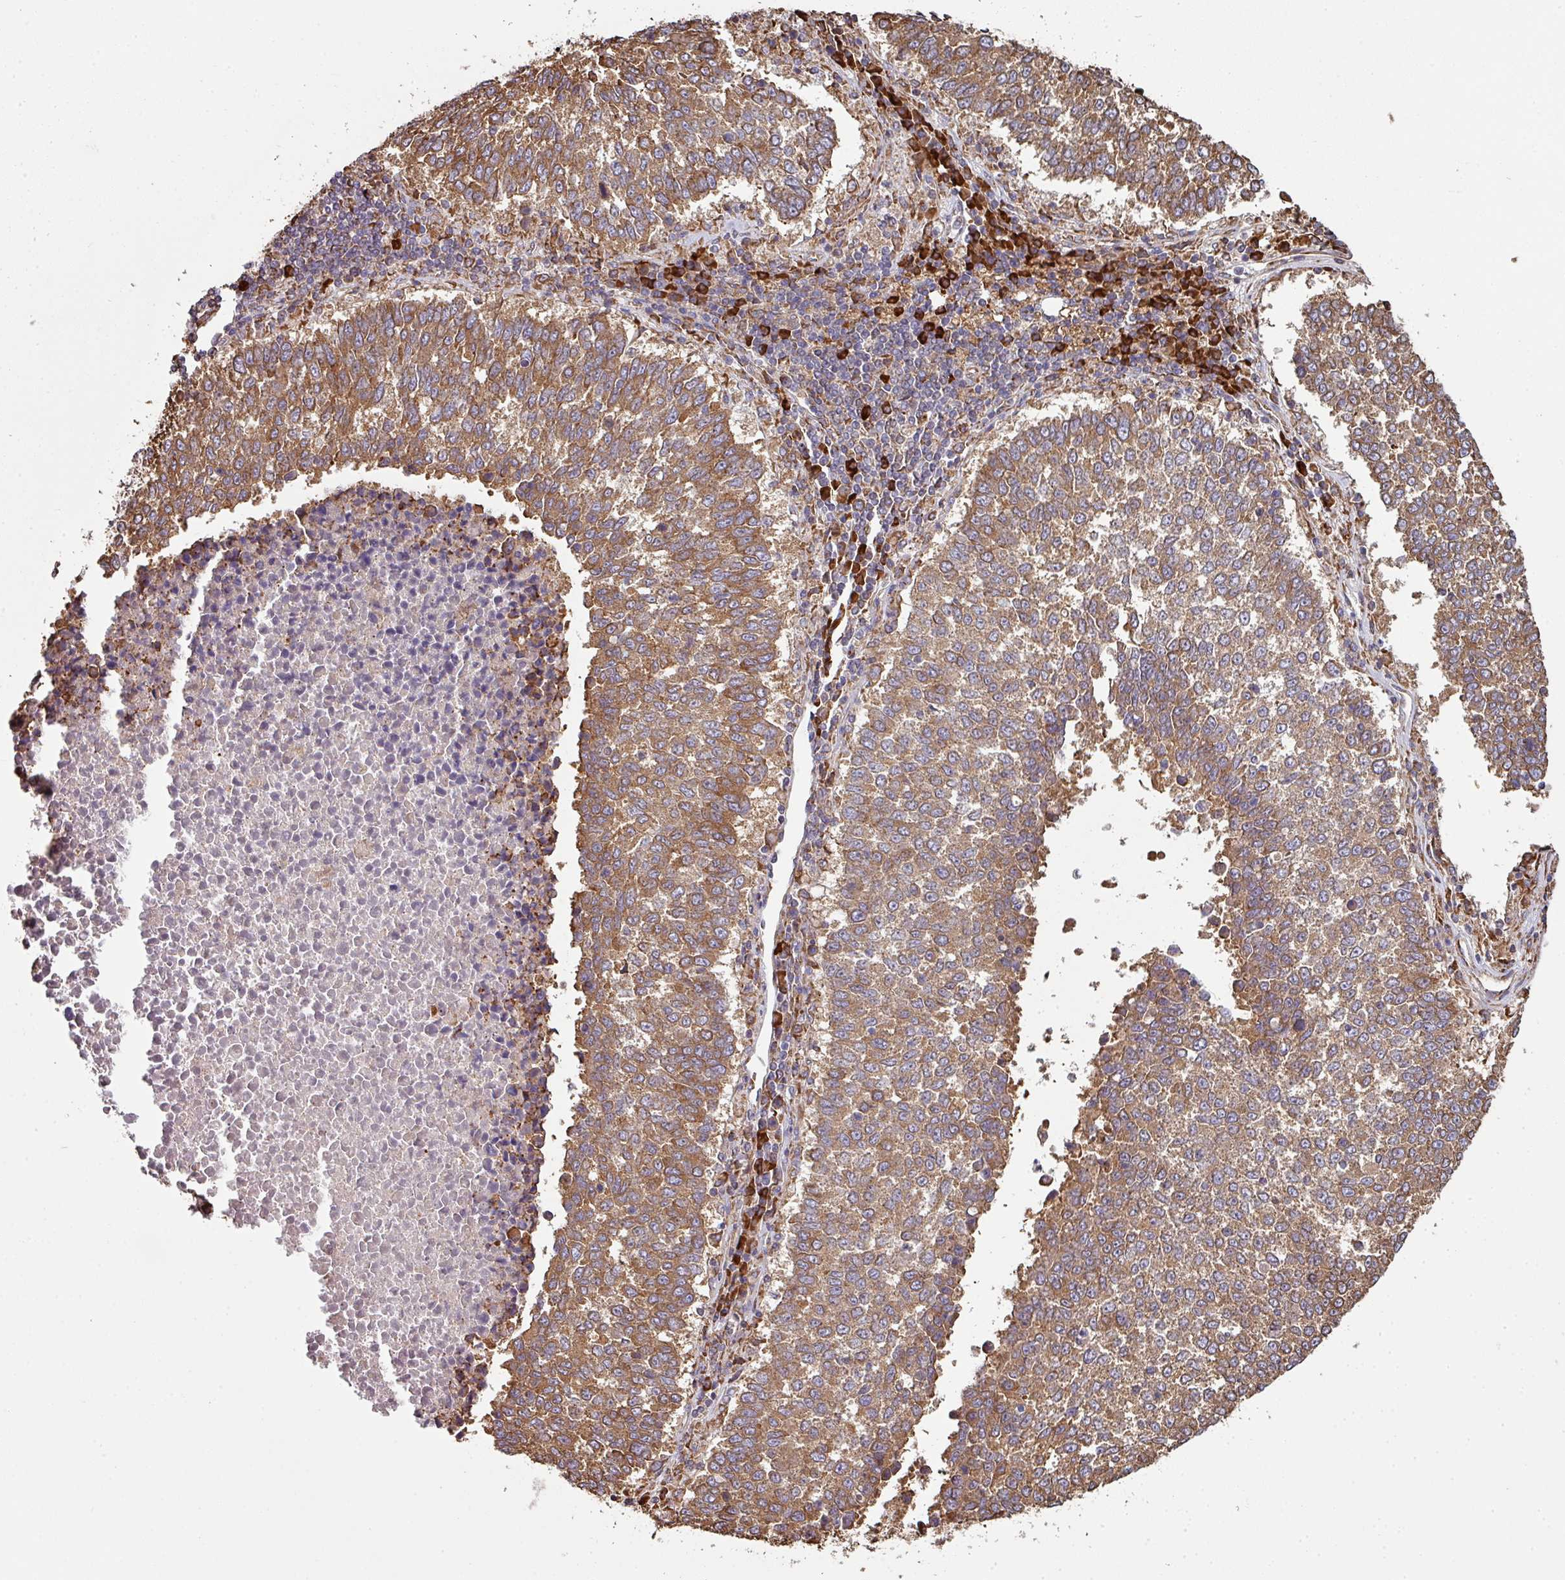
{"staining": {"intensity": "moderate", "quantity": ">75%", "location": "cytoplasmic/membranous"}, "tissue": "lung cancer", "cell_type": "Tumor cells", "image_type": "cancer", "snomed": [{"axis": "morphology", "description": "Squamous cell carcinoma, NOS"}, {"axis": "topography", "description": "Lung"}], "caption": "Immunohistochemical staining of squamous cell carcinoma (lung) shows medium levels of moderate cytoplasmic/membranous protein expression in about >75% of tumor cells.", "gene": "FAT4", "patient": {"sex": "male", "age": 73}}